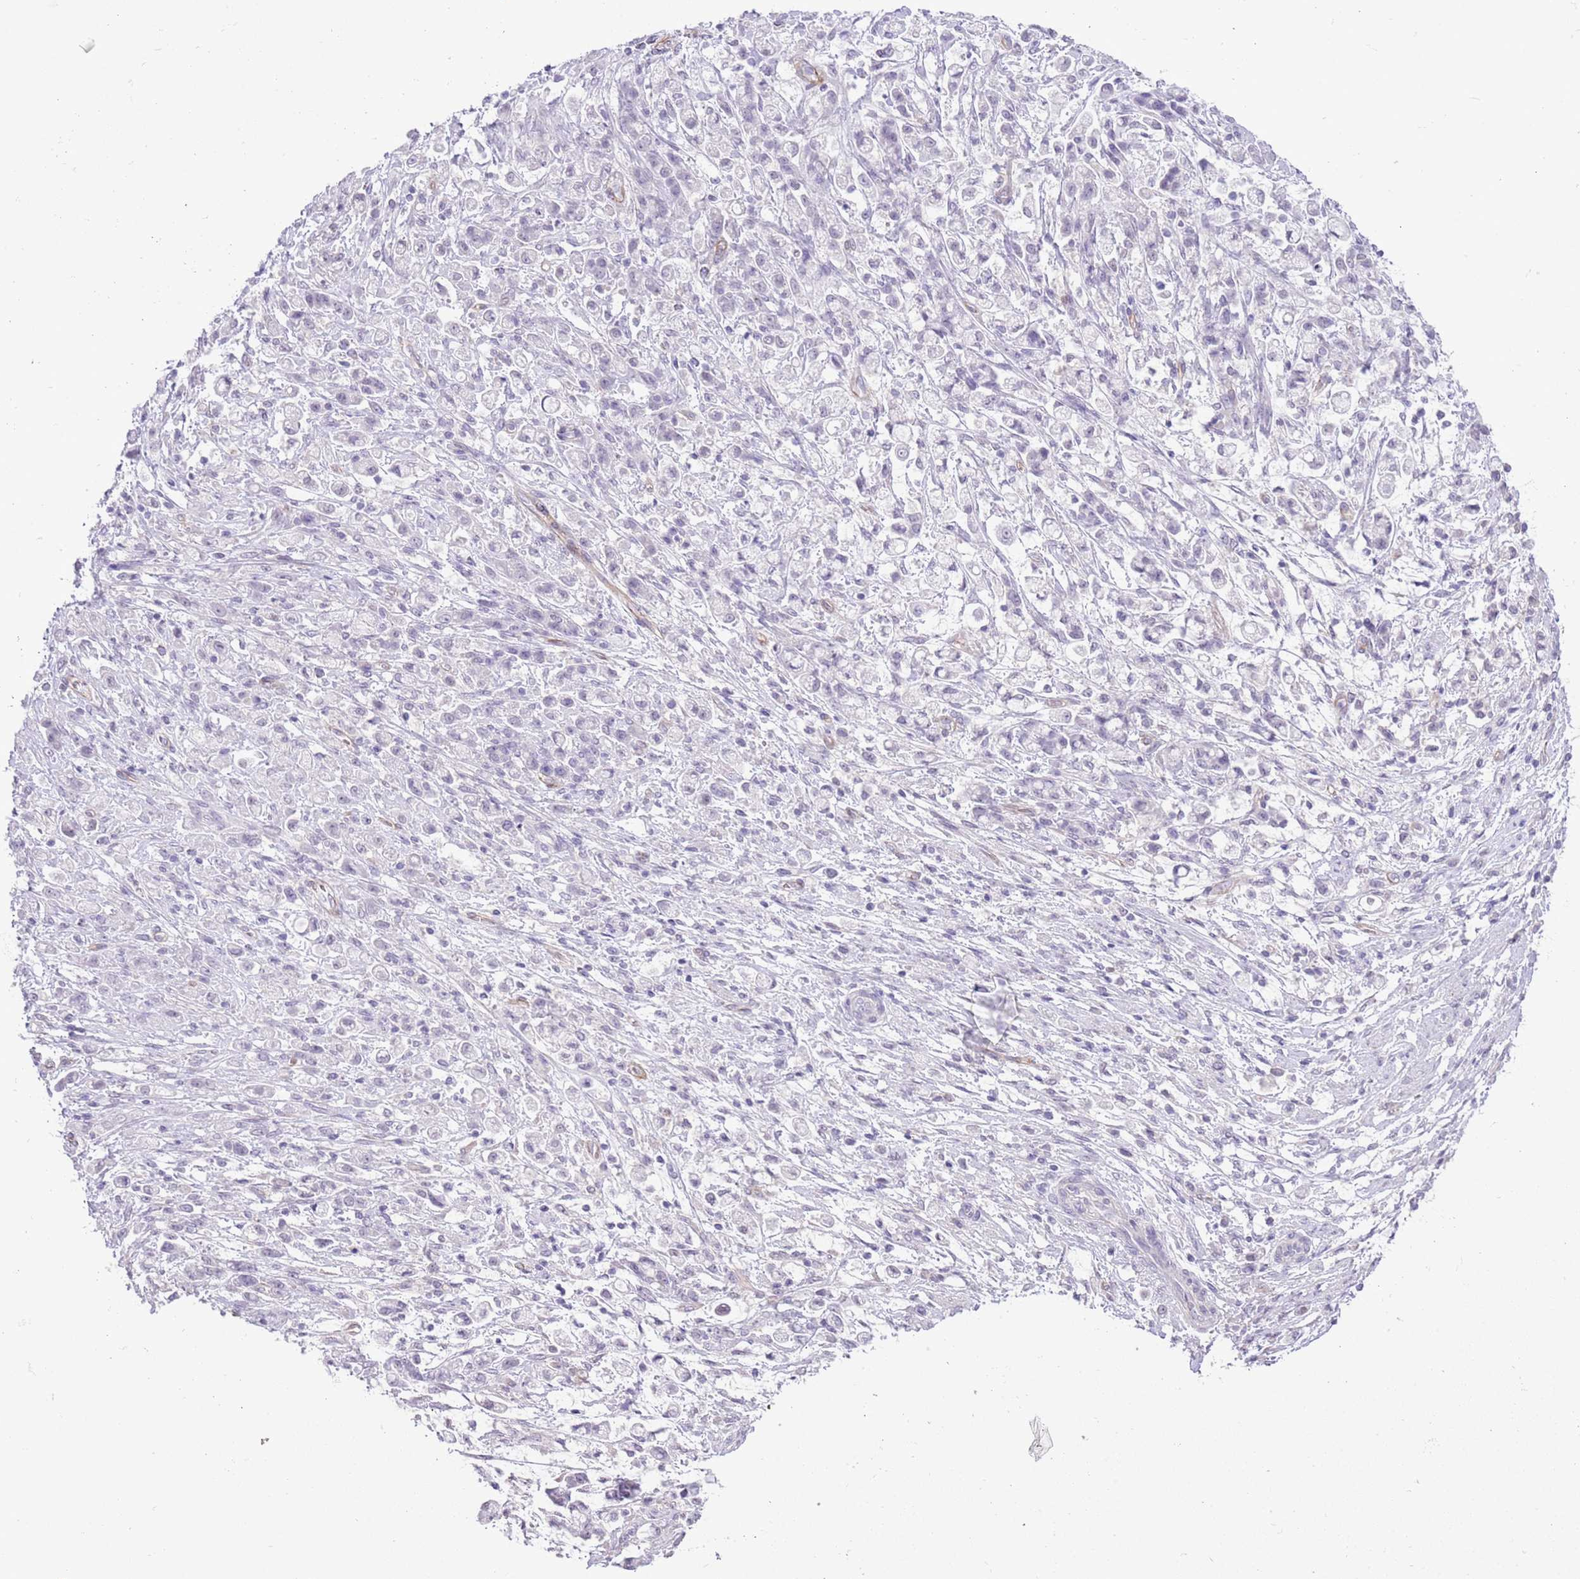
{"staining": {"intensity": "negative", "quantity": "none", "location": "none"}, "tissue": "stomach cancer", "cell_type": "Tumor cells", "image_type": "cancer", "snomed": [{"axis": "morphology", "description": "Adenocarcinoma, NOS"}, {"axis": "topography", "description": "Stomach"}], "caption": "Histopathology image shows no significant protein staining in tumor cells of adenocarcinoma (stomach).", "gene": "MIDN", "patient": {"sex": "female", "age": 60}}